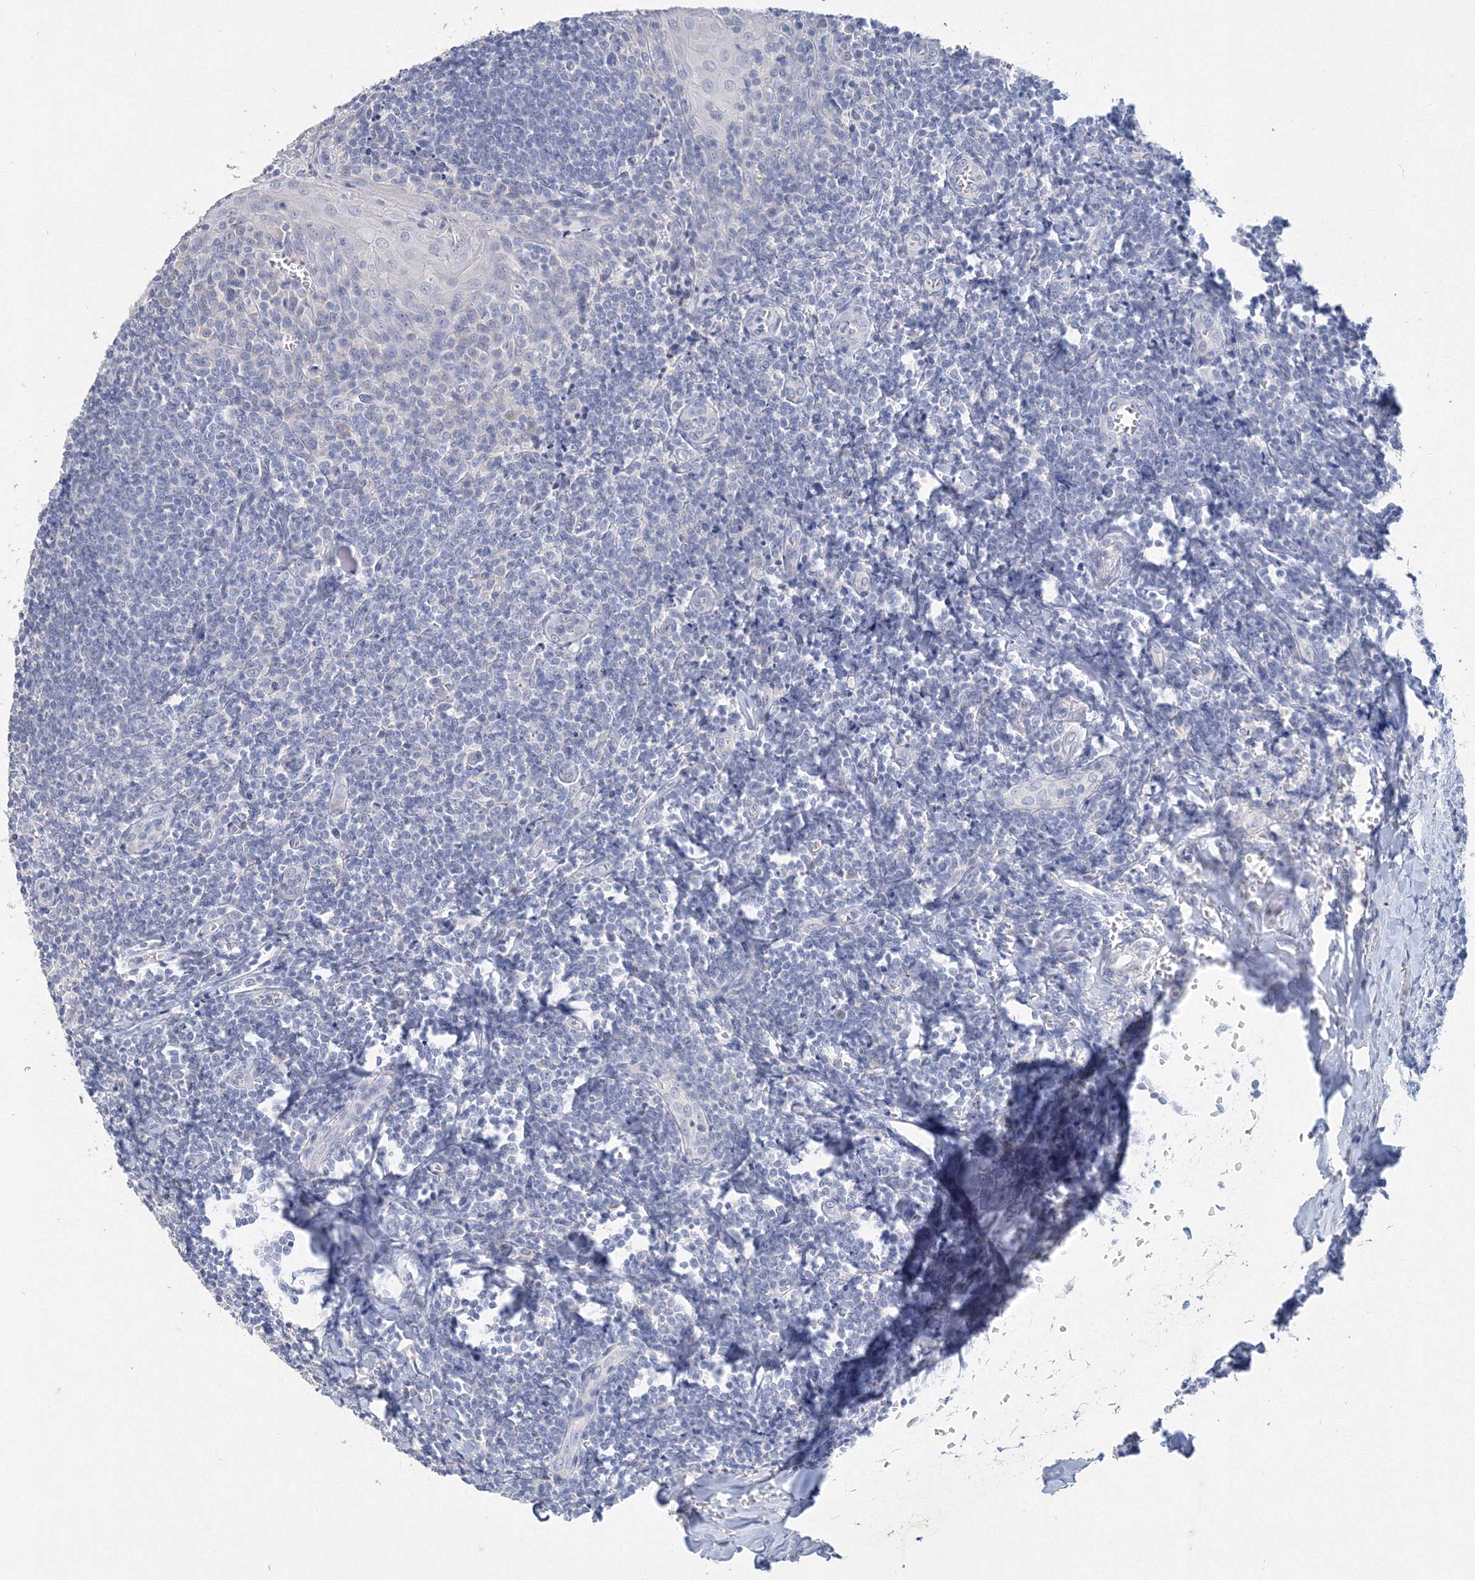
{"staining": {"intensity": "negative", "quantity": "none", "location": "none"}, "tissue": "tonsil", "cell_type": "Germinal center cells", "image_type": "normal", "snomed": [{"axis": "morphology", "description": "Normal tissue, NOS"}, {"axis": "topography", "description": "Tonsil"}], "caption": "The histopathology image shows no significant staining in germinal center cells of tonsil.", "gene": "OSBPL6", "patient": {"sex": "male", "age": 27}}